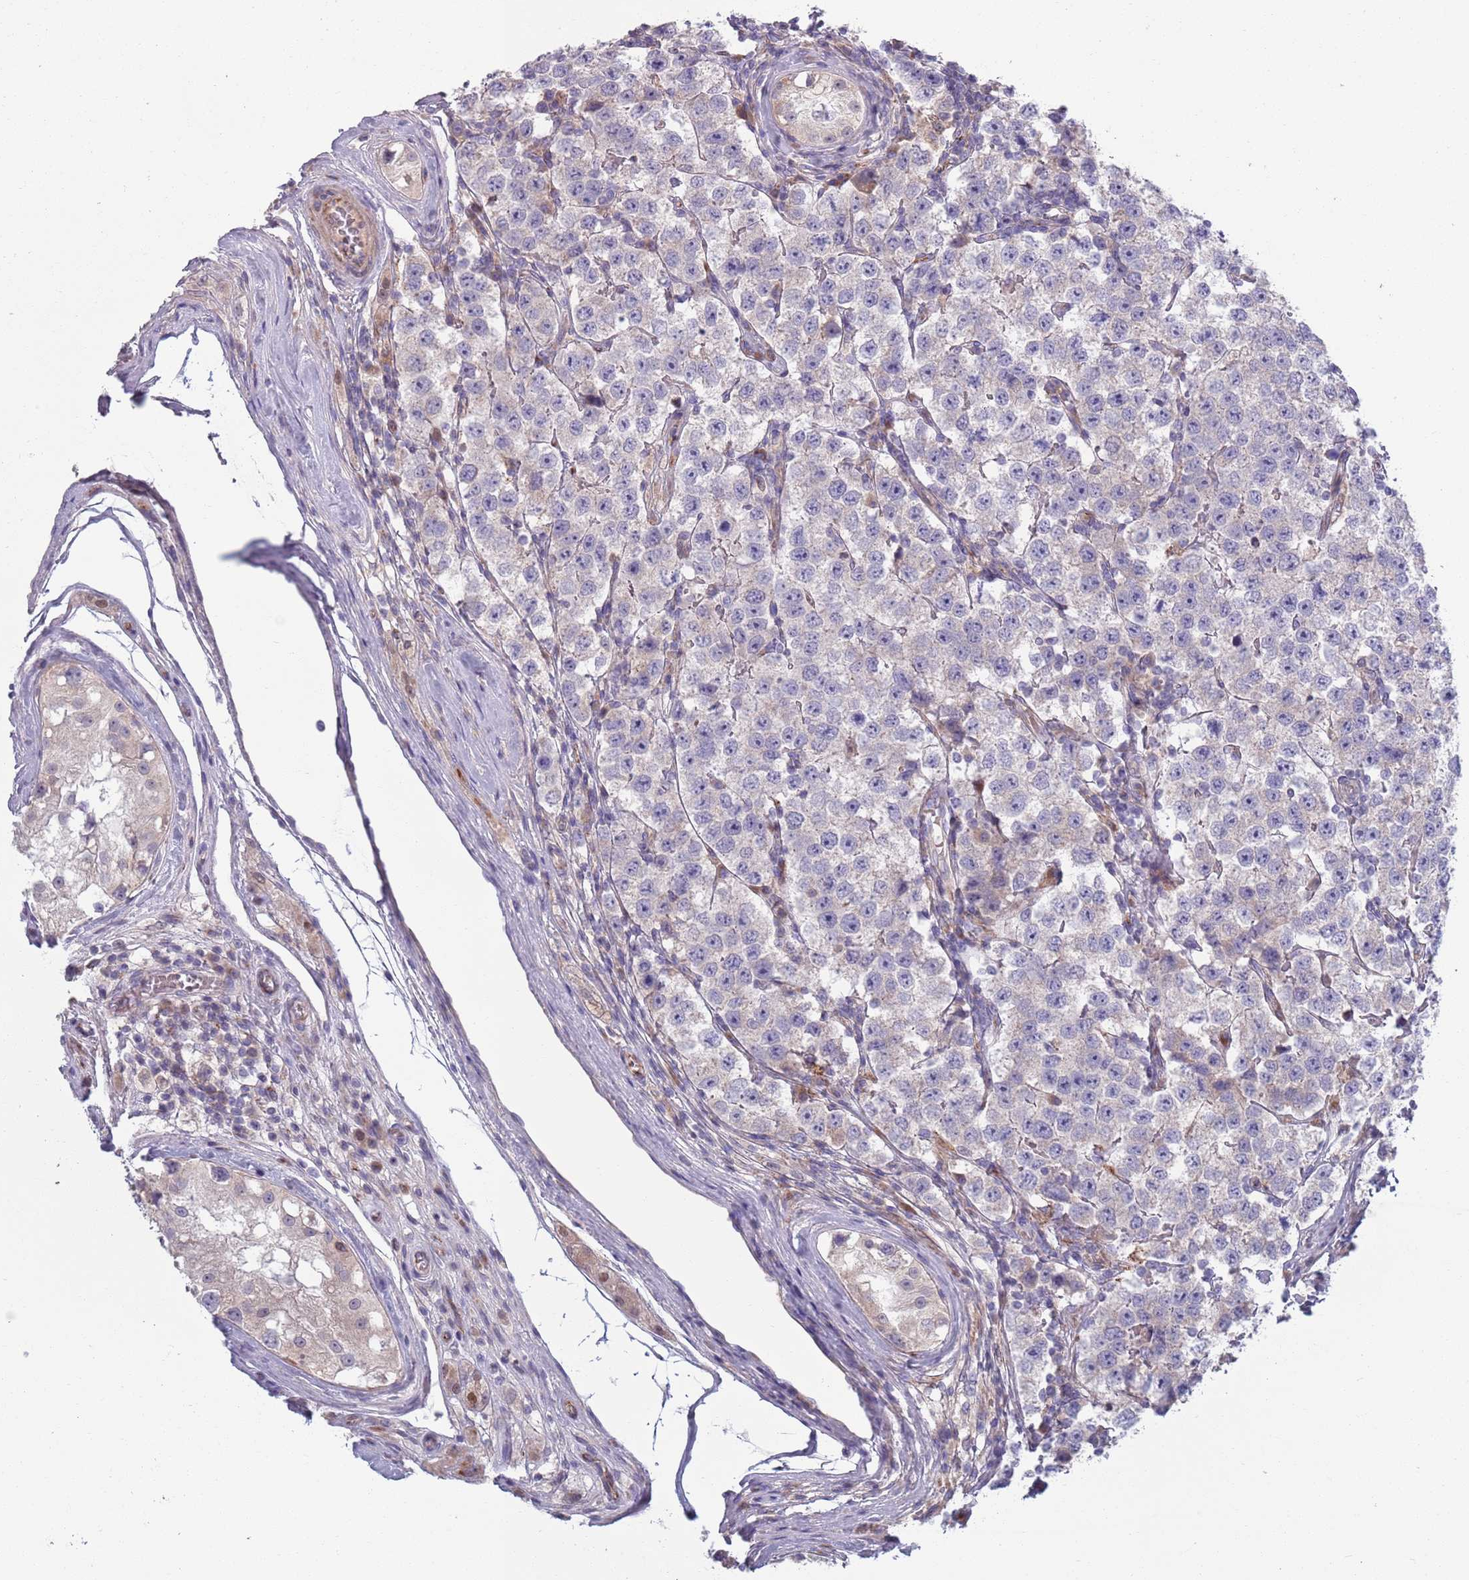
{"staining": {"intensity": "negative", "quantity": "none", "location": "none"}, "tissue": "testis cancer", "cell_type": "Tumor cells", "image_type": "cancer", "snomed": [{"axis": "morphology", "description": "Seminoma, NOS"}, {"axis": "topography", "description": "Testis"}], "caption": "This is an IHC photomicrograph of human testis cancer (seminoma). There is no expression in tumor cells.", "gene": "TYW1", "patient": {"sex": "male", "age": 34}}